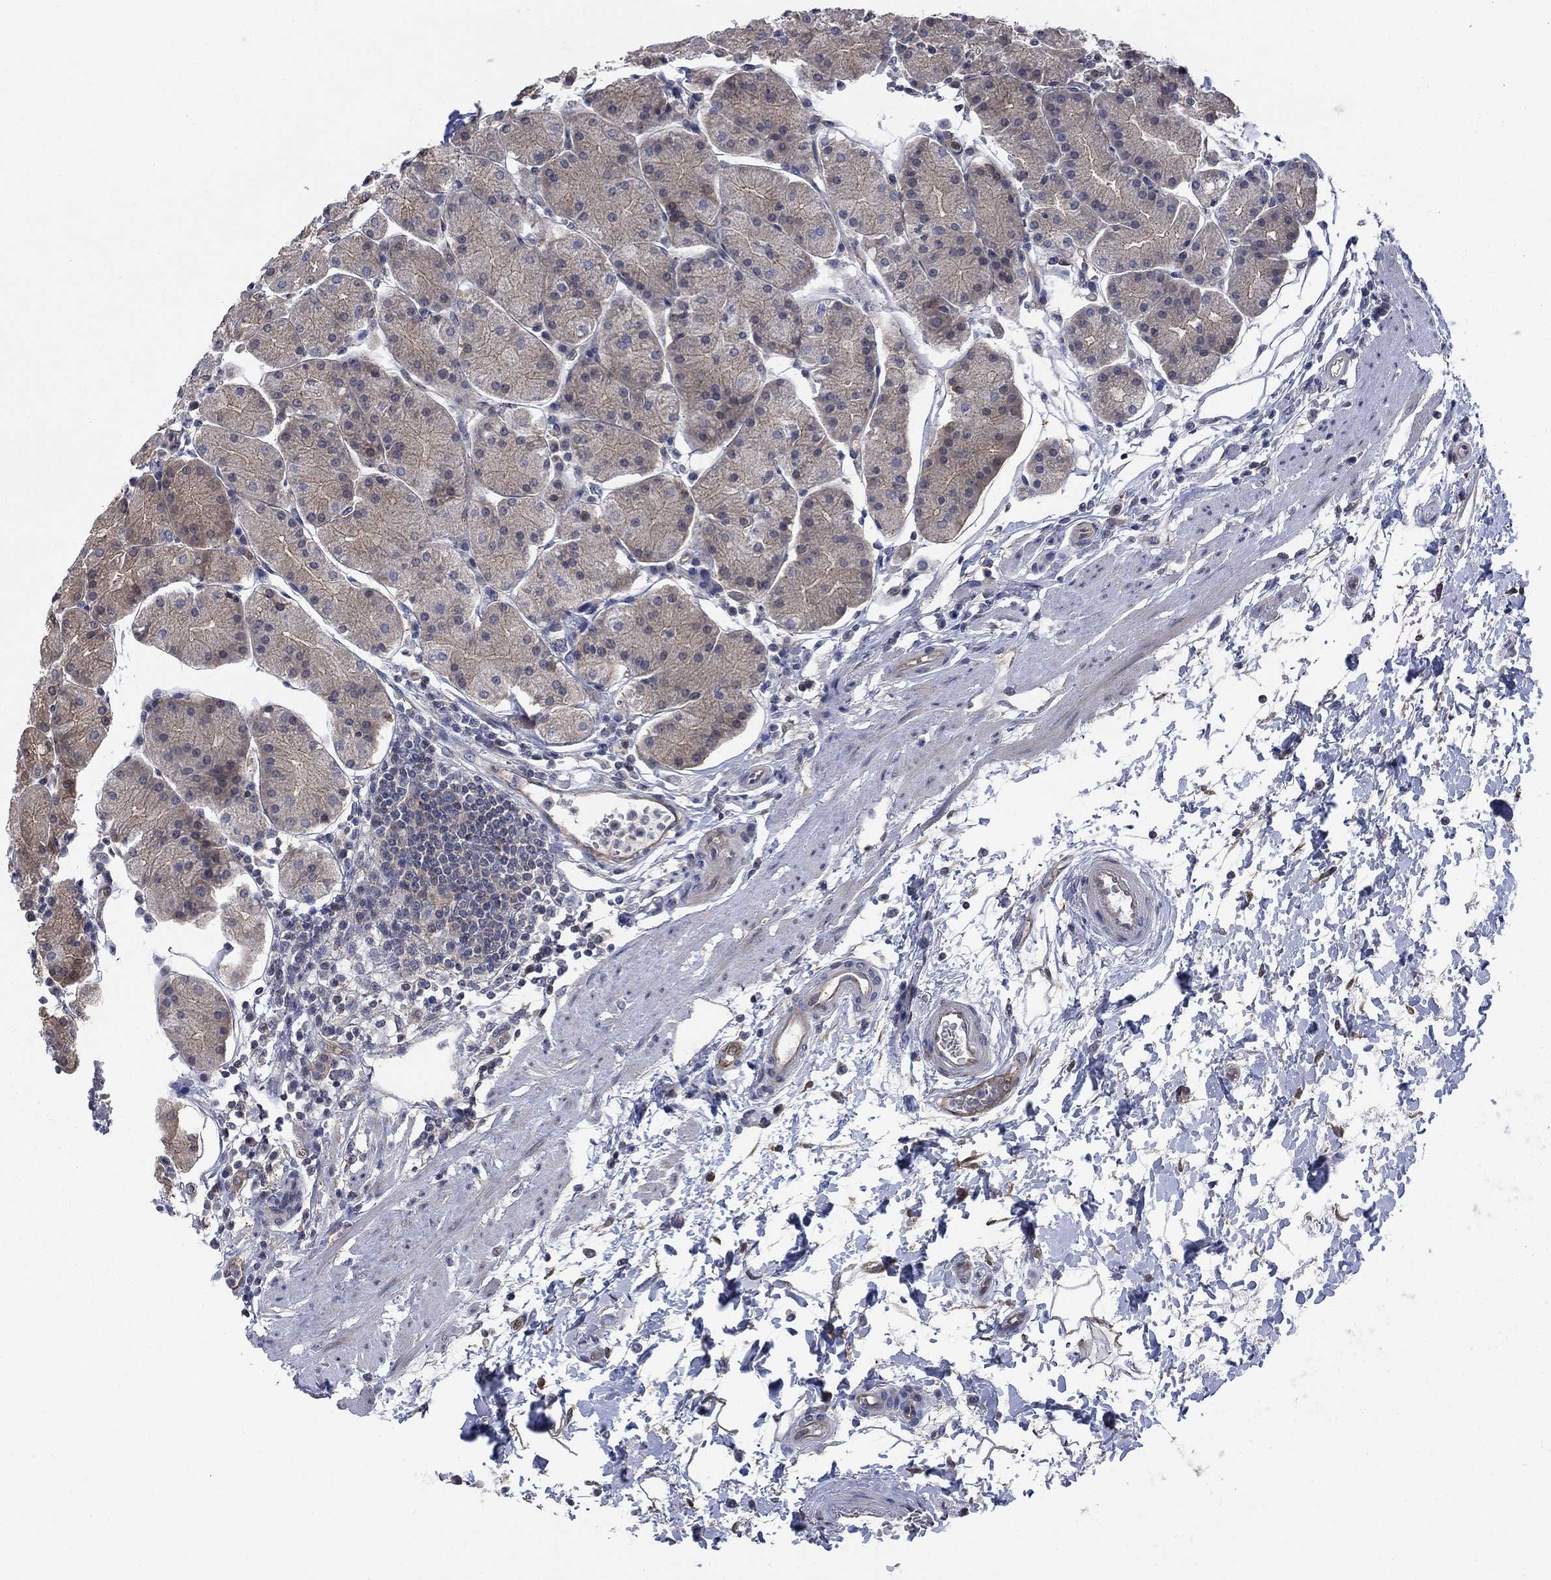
{"staining": {"intensity": "weak", "quantity": "25%-75%", "location": "cytoplasmic/membranous"}, "tissue": "stomach", "cell_type": "Glandular cells", "image_type": "normal", "snomed": [{"axis": "morphology", "description": "Normal tissue, NOS"}, {"axis": "topography", "description": "Stomach"}], "caption": "IHC (DAB) staining of normal human stomach shows weak cytoplasmic/membranous protein staining in approximately 25%-75% of glandular cells. (DAB IHC, brown staining for protein, blue staining for nuclei).", "gene": "PDZD2", "patient": {"sex": "male", "age": 54}}